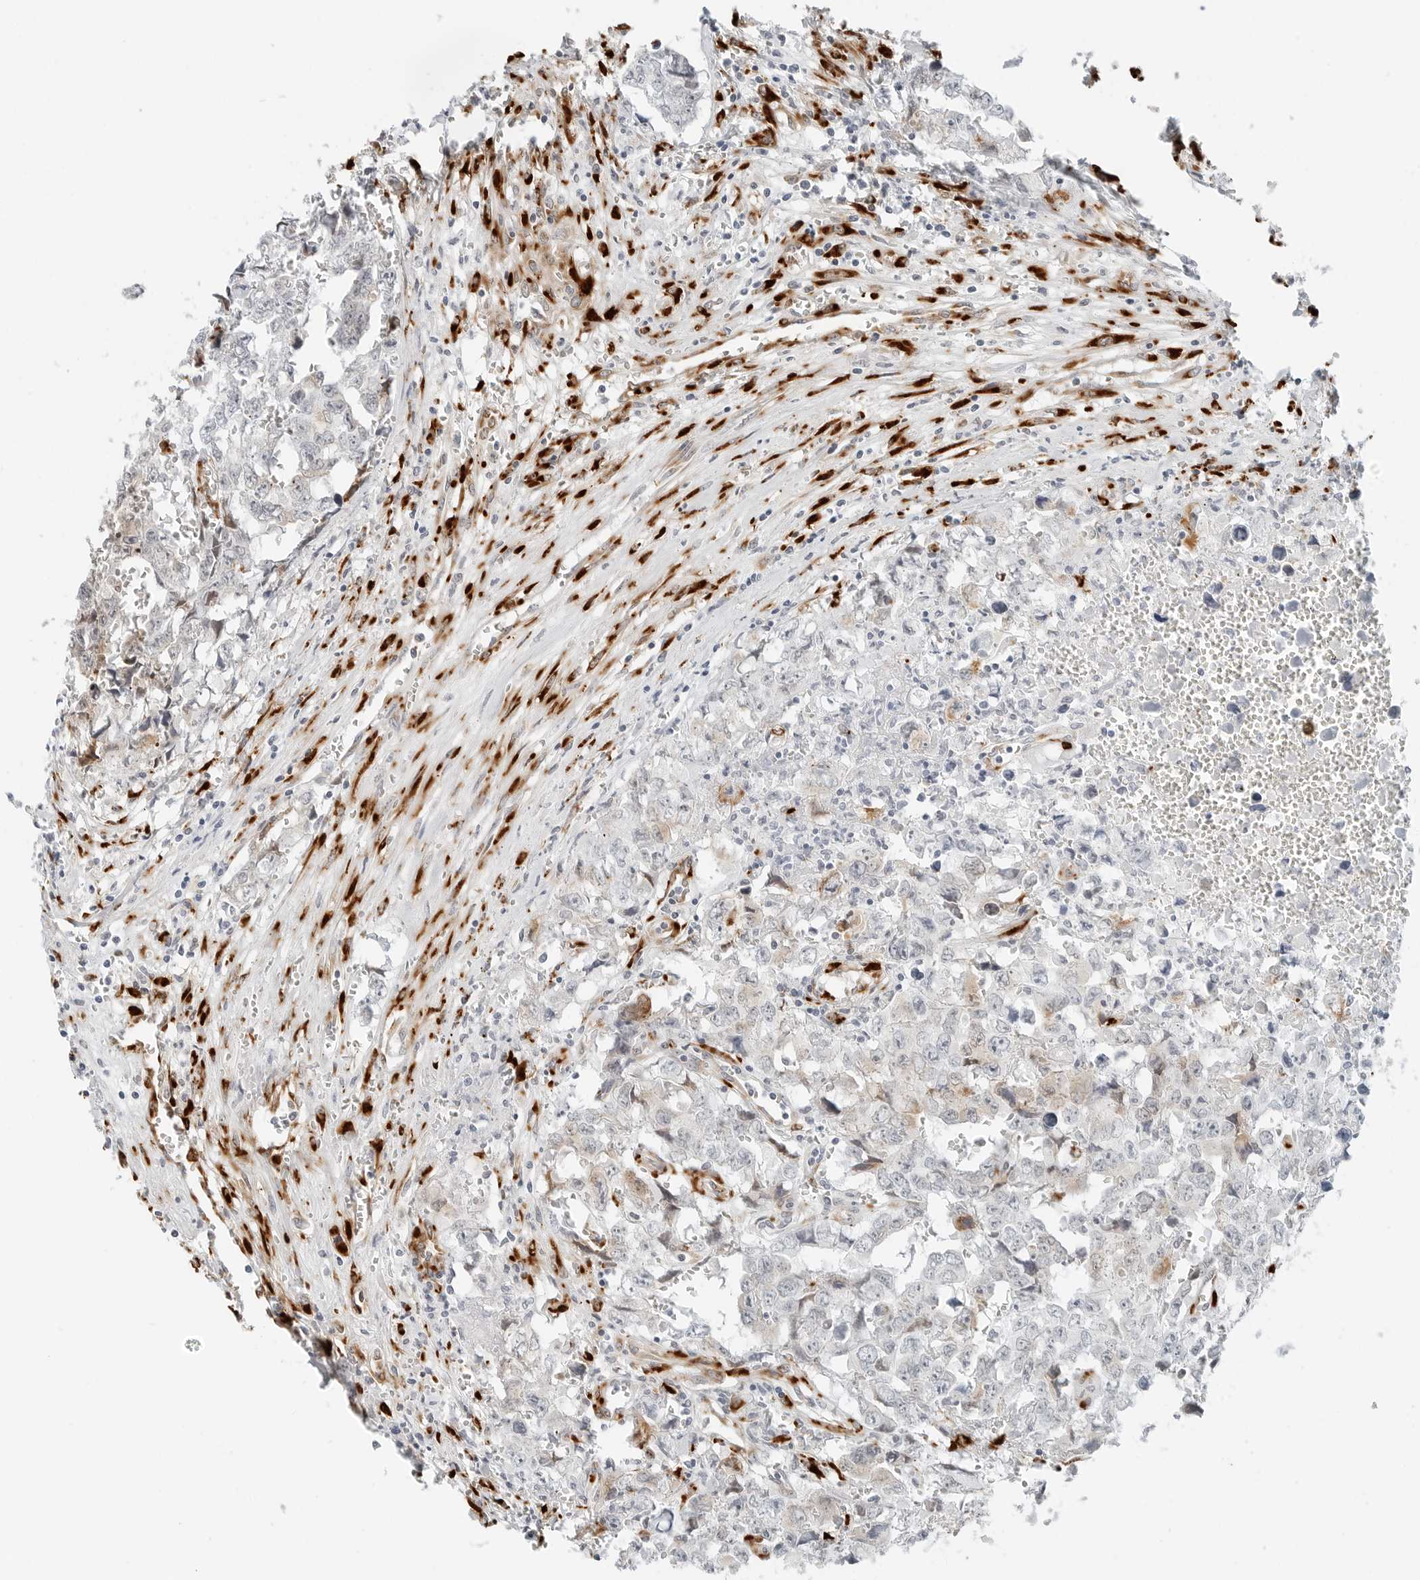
{"staining": {"intensity": "weak", "quantity": "<25%", "location": "cytoplasmic/membranous"}, "tissue": "testis cancer", "cell_type": "Tumor cells", "image_type": "cancer", "snomed": [{"axis": "morphology", "description": "Carcinoma, Embryonal, NOS"}, {"axis": "topography", "description": "Testis"}], "caption": "Tumor cells are negative for brown protein staining in testis cancer (embryonal carcinoma). (Brightfield microscopy of DAB (3,3'-diaminobenzidine) immunohistochemistry (IHC) at high magnification).", "gene": "P4HA2", "patient": {"sex": "male", "age": 31}}